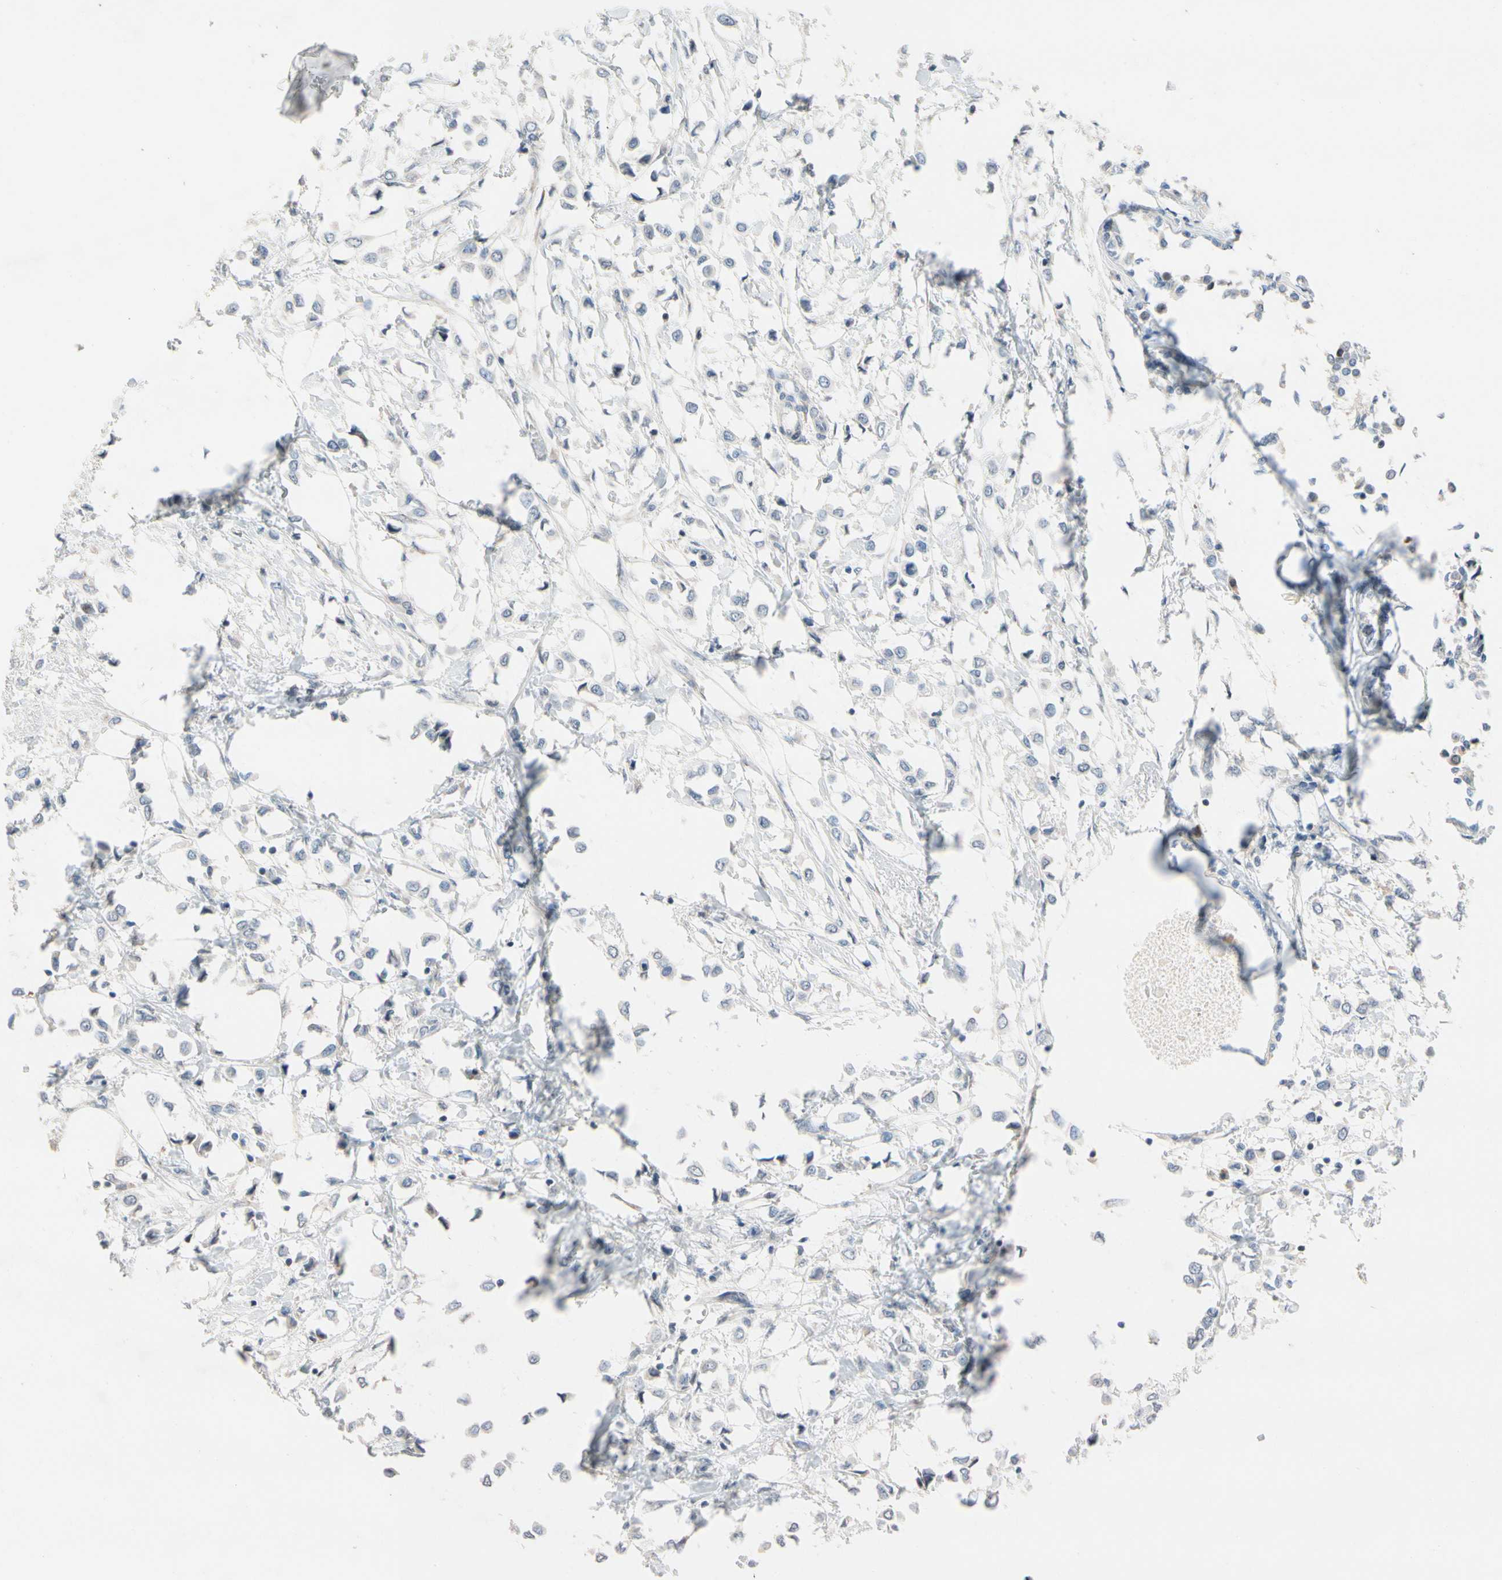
{"staining": {"intensity": "negative", "quantity": "none", "location": "none"}, "tissue": "breast cancer", "cell_type": "Tumor cells", "image_type": "cancer", "snomed": [{"axis": "morphology", "description": "Lobular carcinoma"}, {"axis": "topography", "description": "Breast"}], "caption": "This is an immunohistochemistry image of lobular carcinoma (breast). There is no expression in tumor cells.", "gene": "PIP5K1B", "patient": {"sex": "female", "age": 51}}